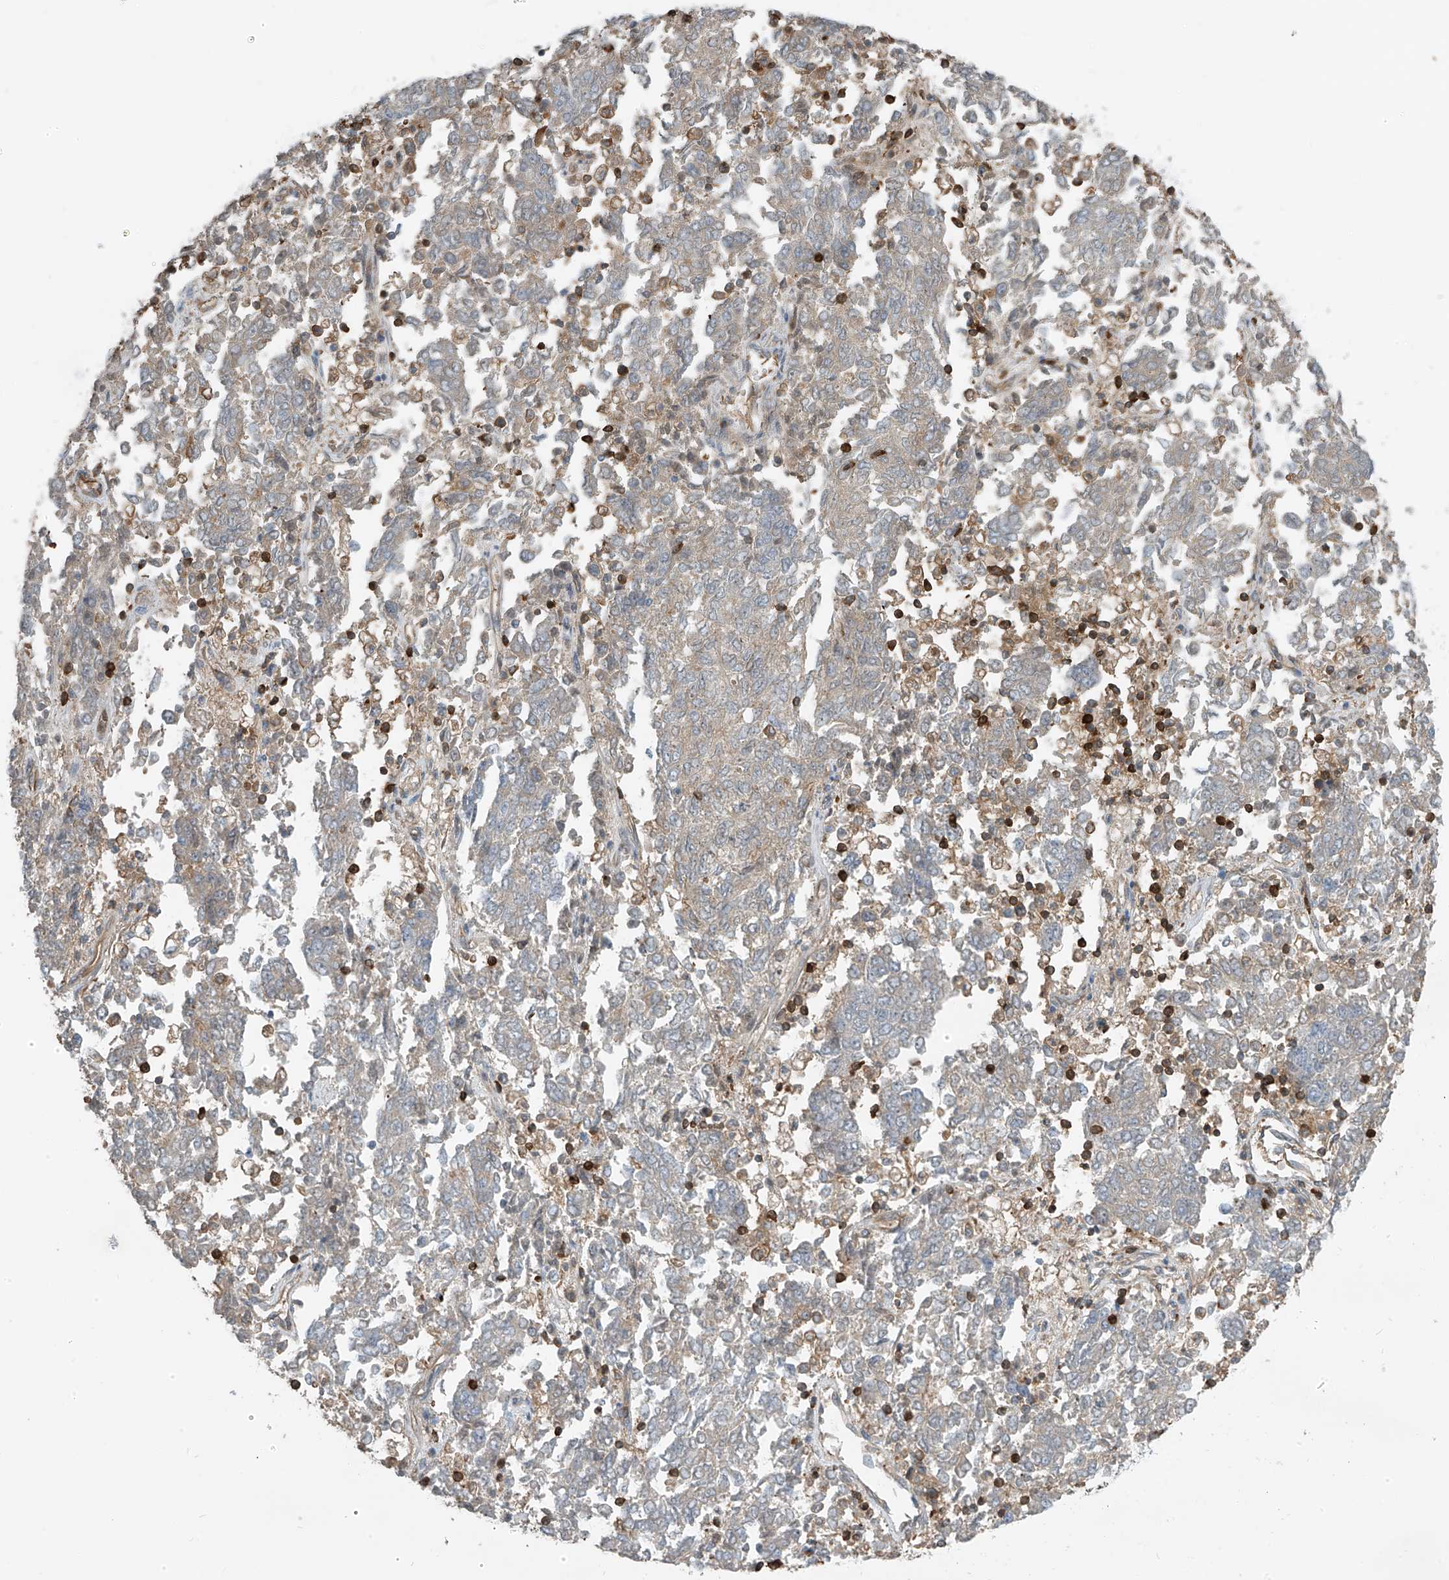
{"staining": {"intensity": "weak", "quantity": "<25%", "location": "cytoplasmic/membranous"}, "tissue": "endometrial cancer", "cell_type": "Tumor cells", "image_type": "cancer", "snomed": [{"axis": "morphology", "description": "Adenocarcinoma, NOS"}, {"axis": "topography", "description": "Endometrium"}], "caption": "Immunohistochemistry (IHC) image of neoplastic tissue: endometrial cancer (adenocarcinoma) stained with DAB shows no significant protein positivity in tumor cells. The staining was performed using DAB (3,3'-diaminobenzidine) to visualize the protein expression in brown, while the nuclei were stained in blue with hematoxylin (Magnification: 20x).", "gene": "SH3BGRL3", "patient": {"sex": "female", "age": 80}}